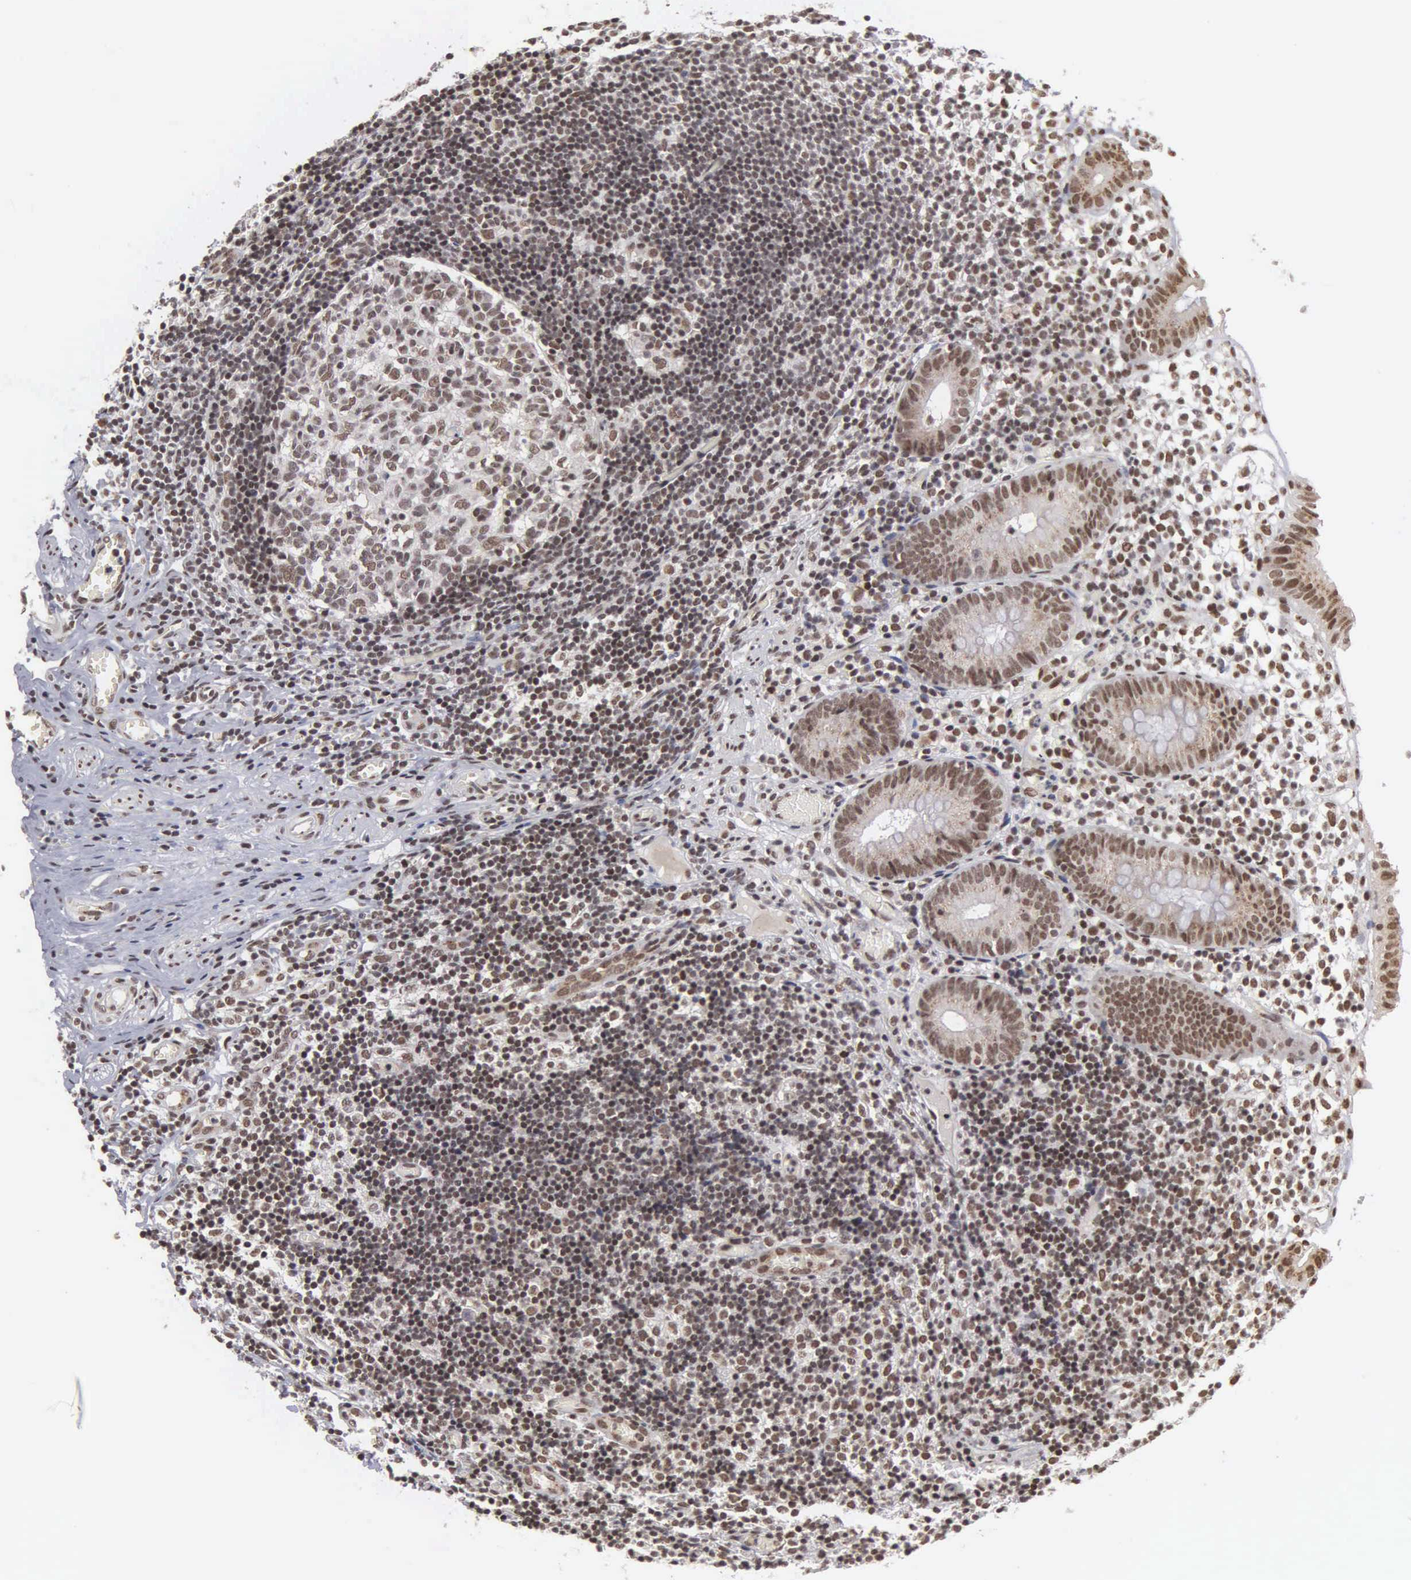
{"staining": {"intensity": "moderate", "quantity": ">75%", "location": "nuclear"}, "tissue": "appendix", "cell_type": "Glandular cells", "image_type": "normal", "snomed": [{"axis": "morphology", "description": "Normal tissue, NOS"}, {"axis": "topography", "description": "Appendix"}], "caption": "DAB immunohistochemical staining of normal appendix demonstrates moderate nuclear protein expression in approximately >75% of glandular cells. (DAB (3,3'-diaminobenzidine) IHC with brightfield microscopy, high magnification).", "gene": "GTF2A1", "patient": {"sex": "male", "age": 25}}